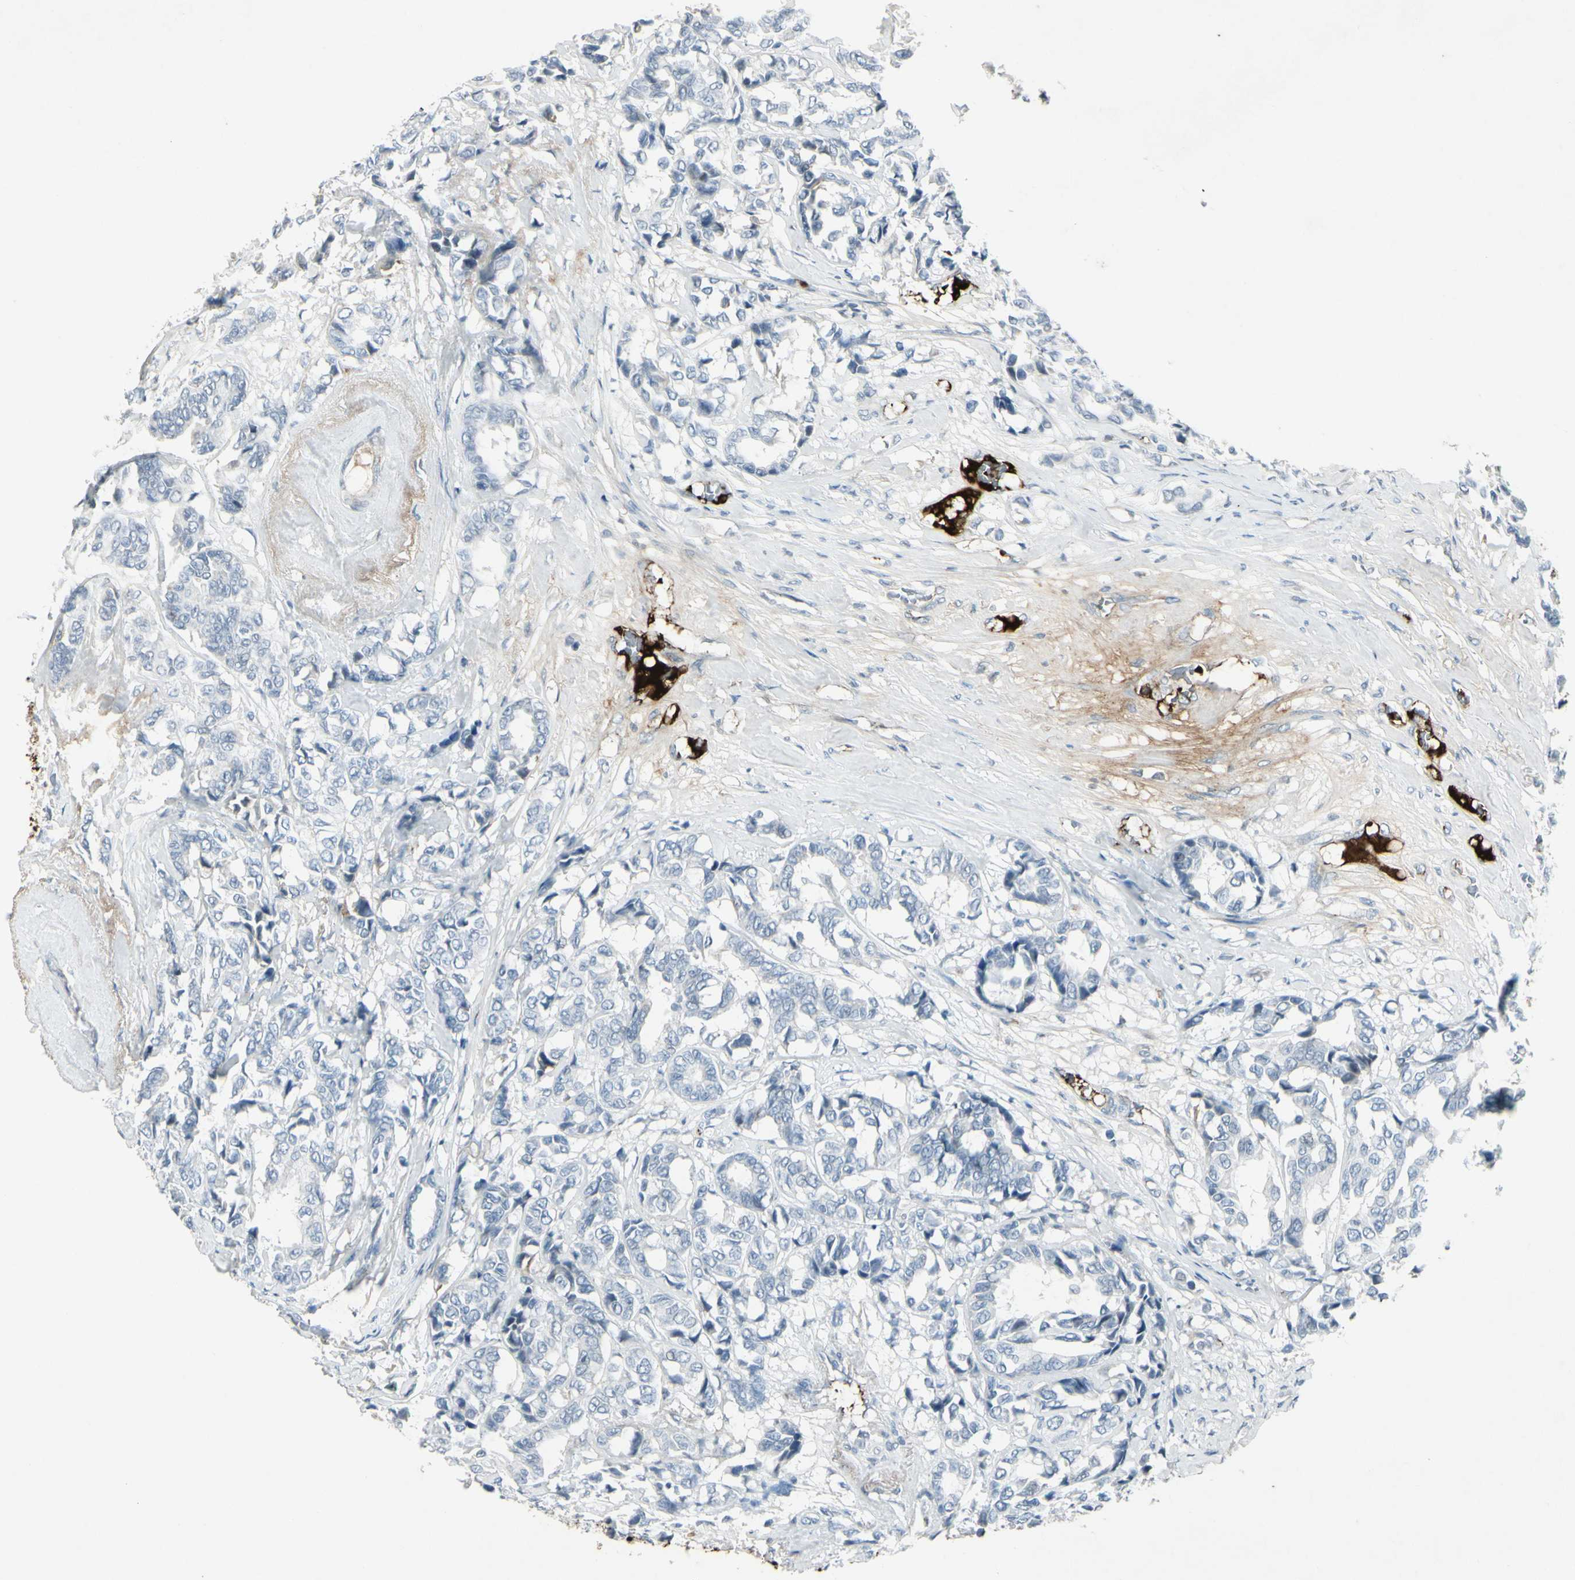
{"staining": {"intensity": "negative", "quantity": "none", "location": "none"}, "tissue": "breast cancer", "cell_type": "Tumor cells", "image_type": "cancer", "snomed": [{"axis": "morphology", "description": "Duct carcinoma"}, {"axis": "topography", "description": "Breast"}], "caption": "Histopathology image shows no protein expression in tumor cells of breast cancer (invasive ductal carcinoma) tissue.", "gene": "IGHM", "patient": {"sex": "female", "age": 87}}